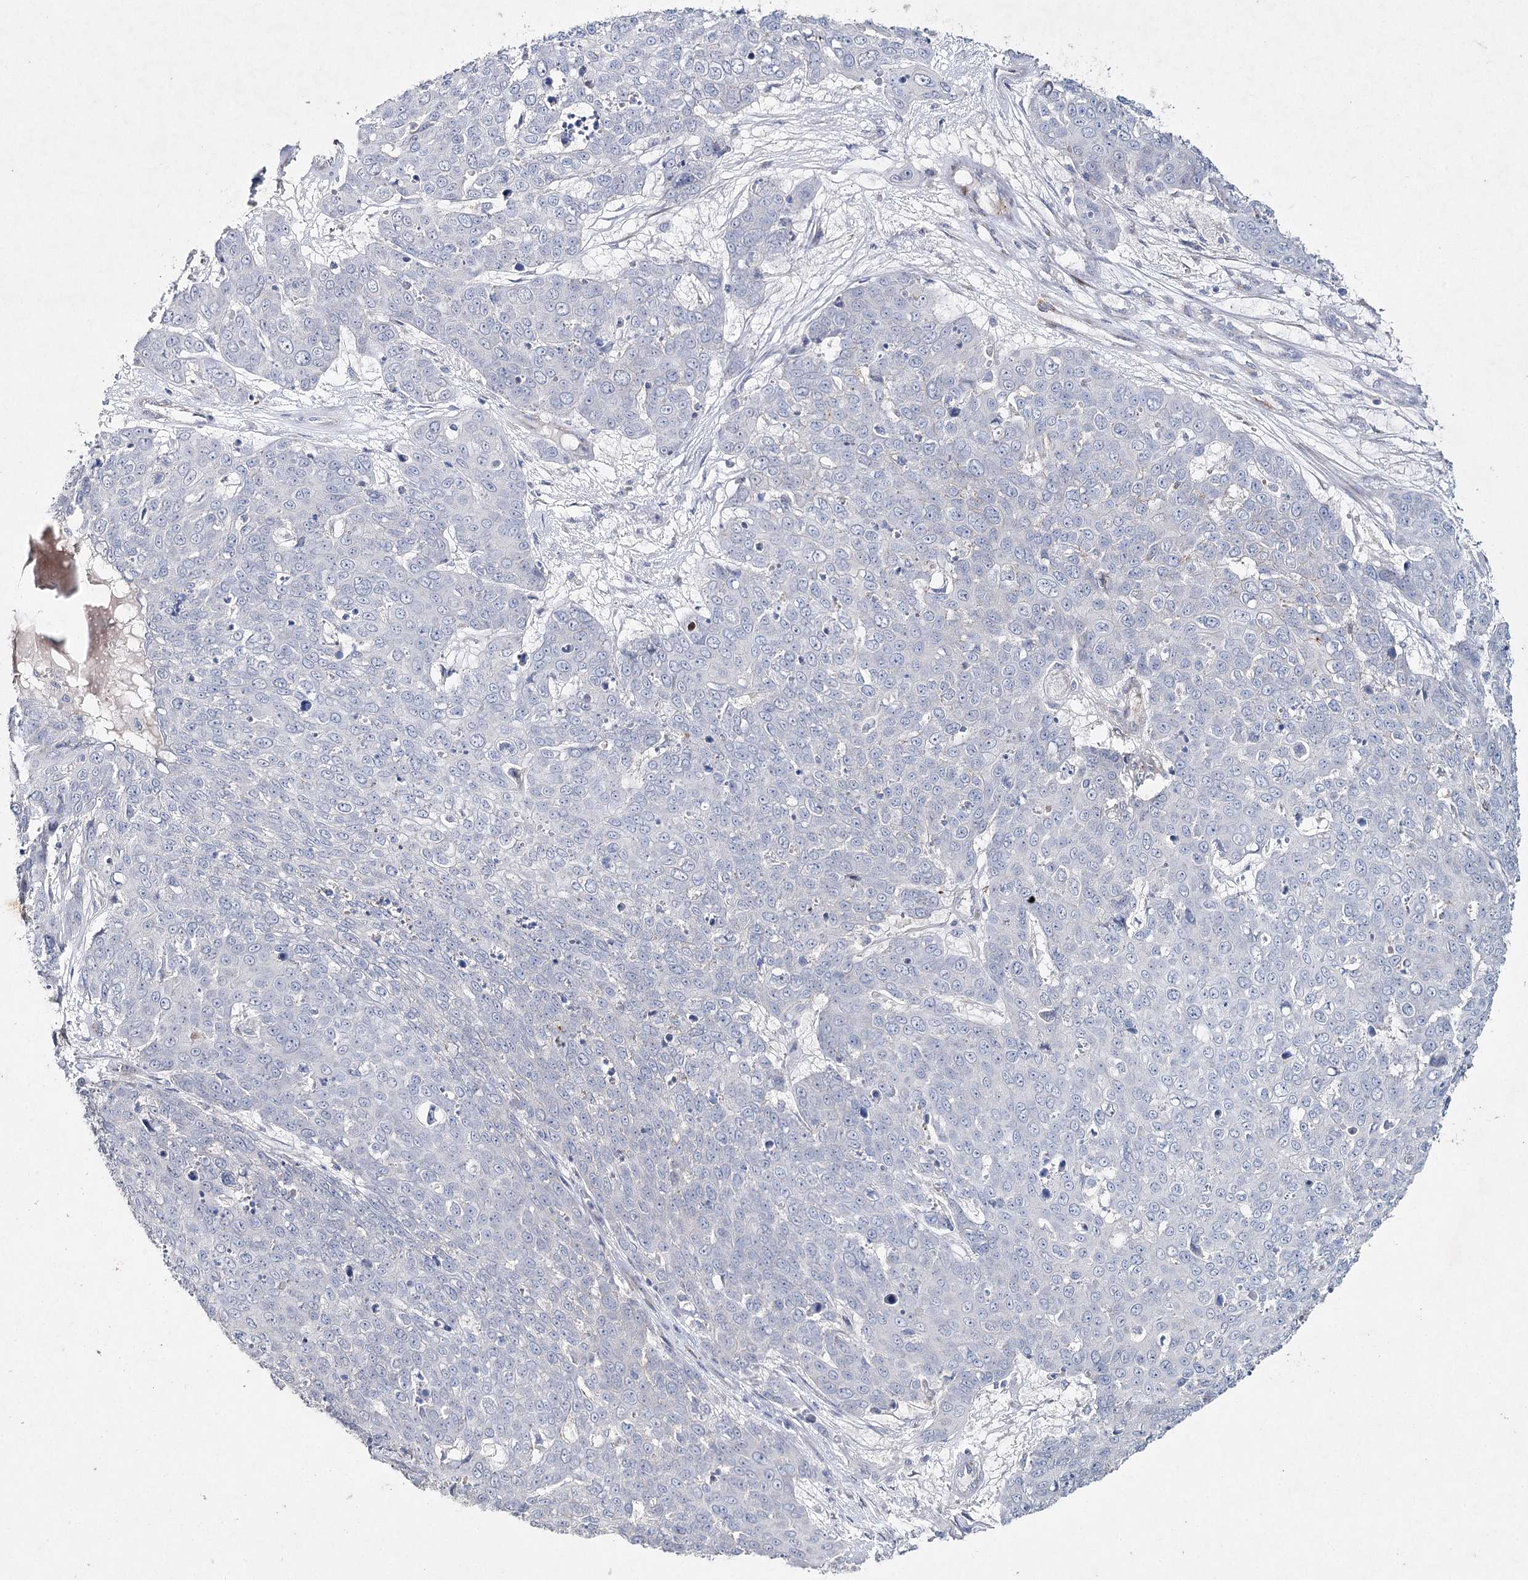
{"staining": {"intensity": "negative", "quantity": "none", "location": "none"}, "tissue": "skin cancer", "cell_type": "Tumor cells", "image_type": "cancer", "snomed": [{"axis": "morphology", "description": "Squamous cell carcinoma, NOS"}, {"axis": "topography", "description": "Skin"}], "caption": "Immunohistochemistry (IHC) of human skin cancer reveals no positivity in tumor cells. (DAB (3,3'-diaminobenzidine) IHC with hematoxylin counter stain).", "gene": "RFX6", "patient": {"sex": "male", "age": 71}}